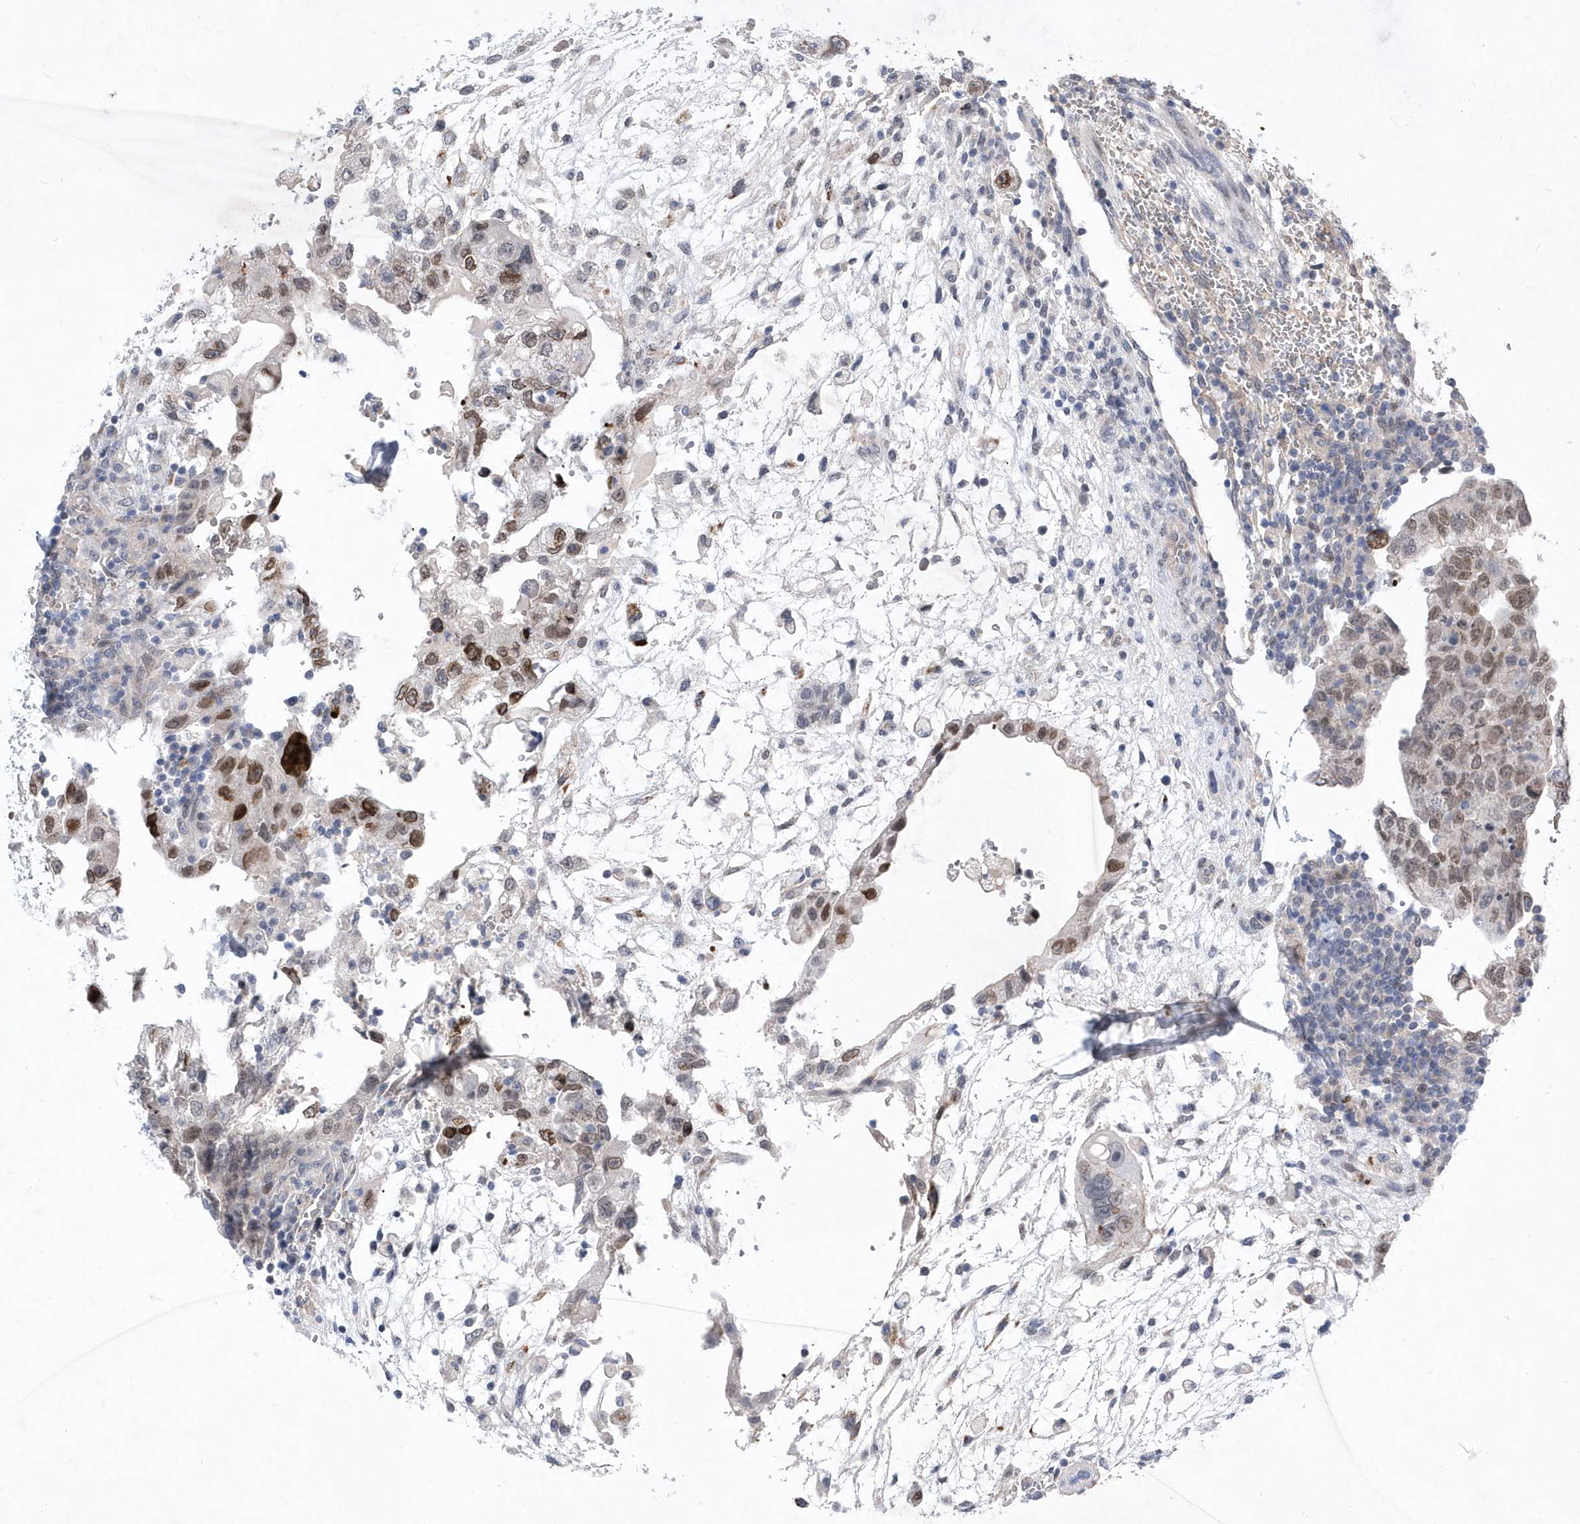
{"staining": {"intensity": "moderate", "quantity": ">75%", "location": "nuclear"}, "tissue": "testis cancer", "cell_type": "Tumor cells", "image_type": "cancer", "snomed": [{"axis": "morphology", "description": "Carcinoma, Embryonal, NOS"}, {"axis": "topography", "description": "Testis"}], "caption": "Immunohistochemistry (IHC) histopathology image of human testis cancer stained for a protein (brown), which reveals medium levels of moderate nuclear staining in approximately >75% of tumor cells.", "gene": "ZNF875", "patient": {"sex": "male", "age": 36}}